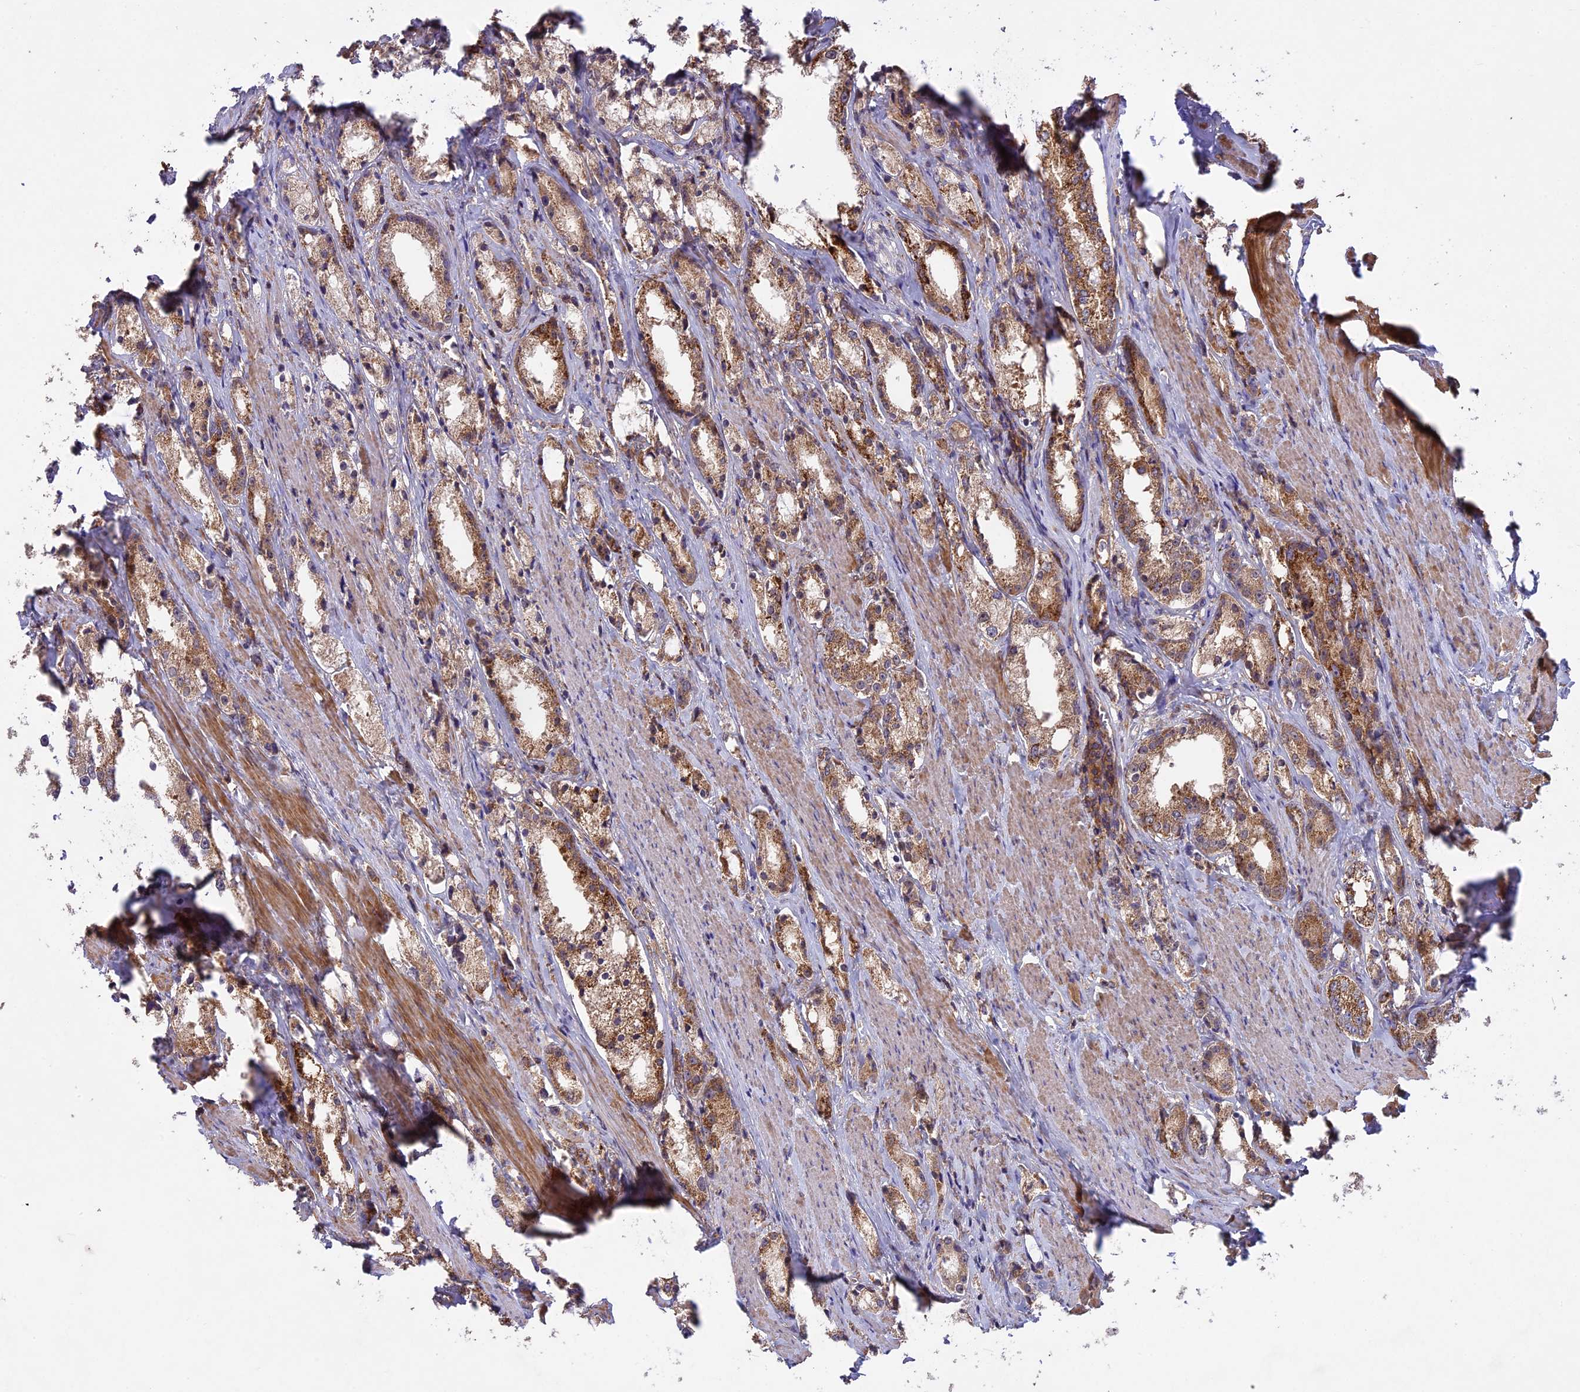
{"staining": {"intensity": "moderate", "quantity": "25%-75%", "location": "cytoplasmic/membranous"}, "tissue": "prostate cancer", "cell_type": "Tumor cells", "image_type": "cancer", "snomed": [{"axis": "morphology", "description": "Adenocarcinoma, High grade"}, {"axis": "topography", "description": "Prostate"}], "caption": "This photomicrograph shows immunohistochemistry (IHC) staining of adenocarcinoma (high-grade) (prostate), with medium moderate cytoplasmic/membranous expression in about 25%-75% of tumor cells.", "gene": "NUDT8", "patient": {"sex": "male", "age": 66}}